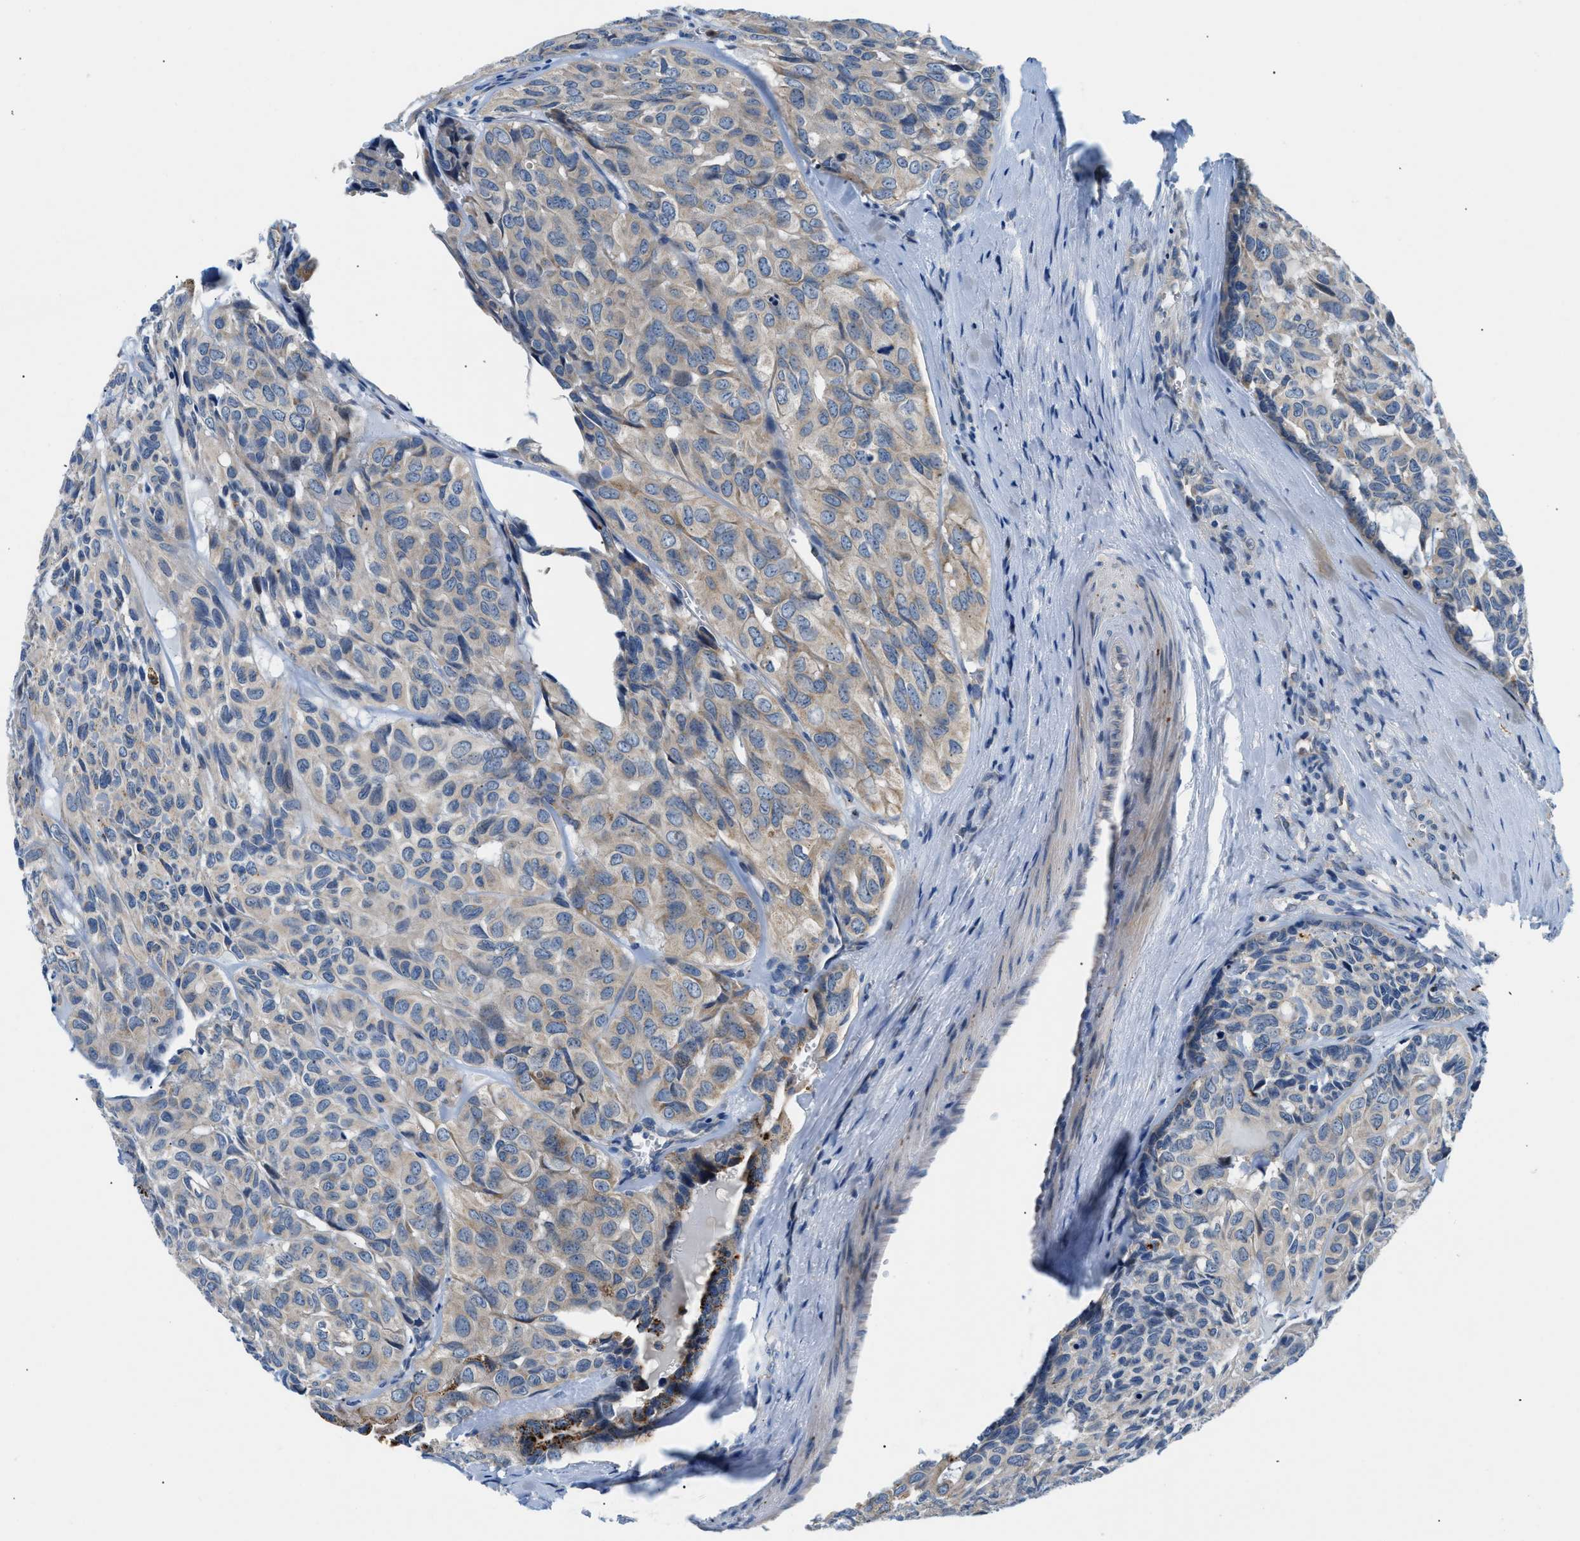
{"staining": {"intensity": "weak", "quantity": ">75%", "location": "cytoplasmic/membranous"}, "tissue": "head and neck cancer", "cell_type": "Tumor cells", "image_type": "cancer", "snomed": [{"axis": "morphology", "description": "Adenocarcinoma, NOS"}, {"axis": "topography", "description": "Salivary gland, NOS"}, {"axis": "topography", "description": "Head-Neck"}], "caption": "An image showing weak cytoplasmic/membranous expression in about >75% of tumor cells in head and neck cancer (adenocarcinoma), as visualized by brown immunohistochemical staining.", "gene": "ADGRE3", "patient": {"sex": "female", "age": 76}}